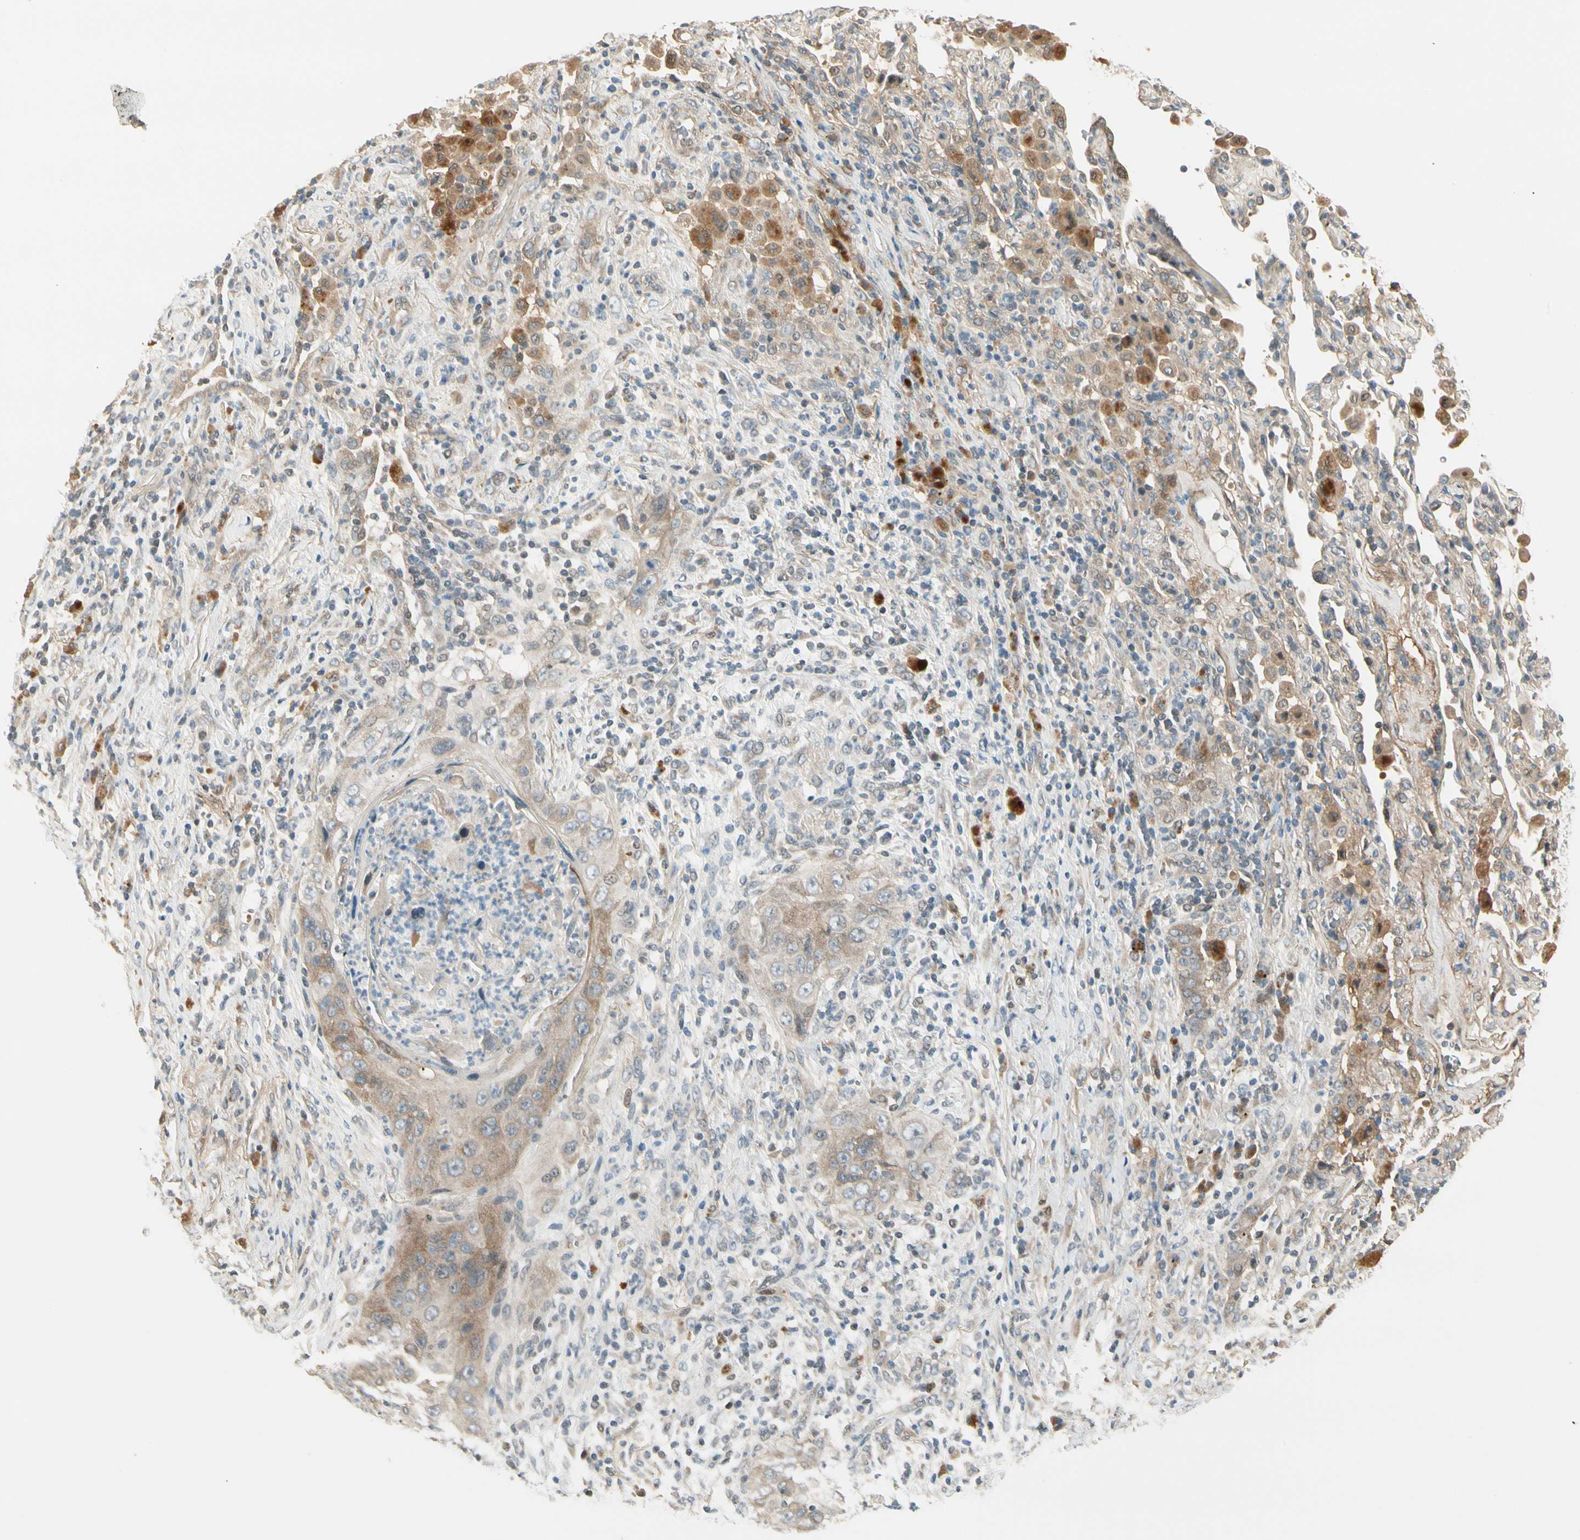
{"staining": {"intensity": "weak", "quantity": "25%-75%", "location": "cytoplasmic/membranous"}, "tissue": "lung cancer", "cell_type": "Tumor cells", "image_type": "cancer", "snomed": [{"axis": "morphology", "description": "Squamous cell carcinoma, NOS"}, {"axis": "topography", "description": "Lung"}], "caption": "Immunohistochemical staining of human squamous cell carcinoma (lung) shows low levels of weak cytoplasmic/membranous protein expression in about 25%-75% of tumor cells.", "gene": "EPHB3", "patient": {"sex": "female", "age": 67}}